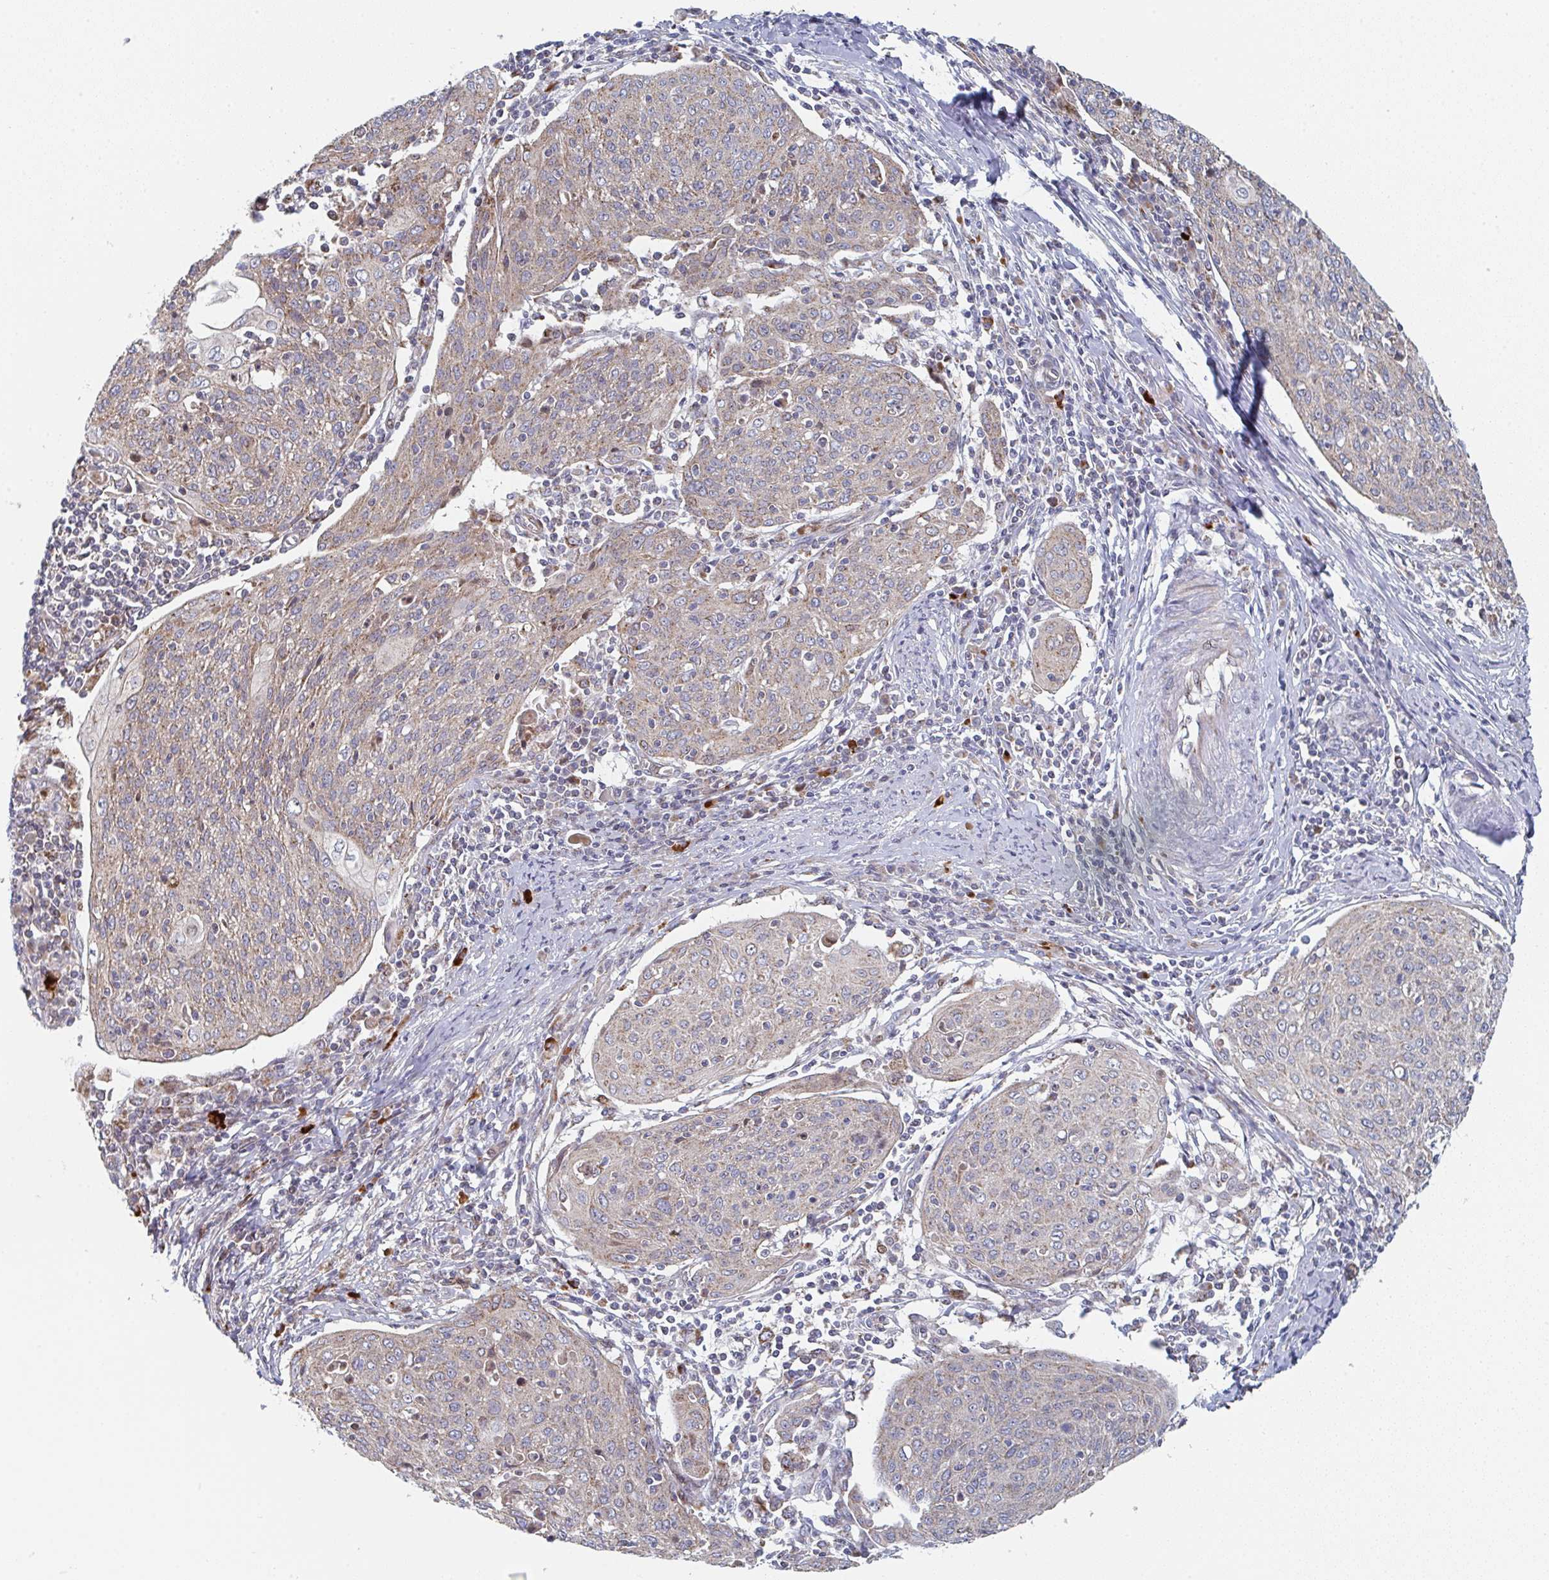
{"staining": {"intensity": "weak", "quantity": "25%-75%", "location": "cytoplasmic/membranous"}, "tissue": "cervical cancer", "cell_type": "Tumor cells", "image_type": "cancer", "snomed": [{"axis": "morphology", "description": "Squamous cell carcinoma, NOS"}, {"axis": "topography", "description": "Cervix"}], "caption": "Immunohistochemistry histopathology image of human cervical cancer (squamous cell carcinoma) stained for a protein (brown), which demonstrates low levels of weak cytoplasmic/membranous expression in about 25%-75% of tumor cells.", "gene": "ZNF644", "patient": {"sex": "female", "age": 67}}